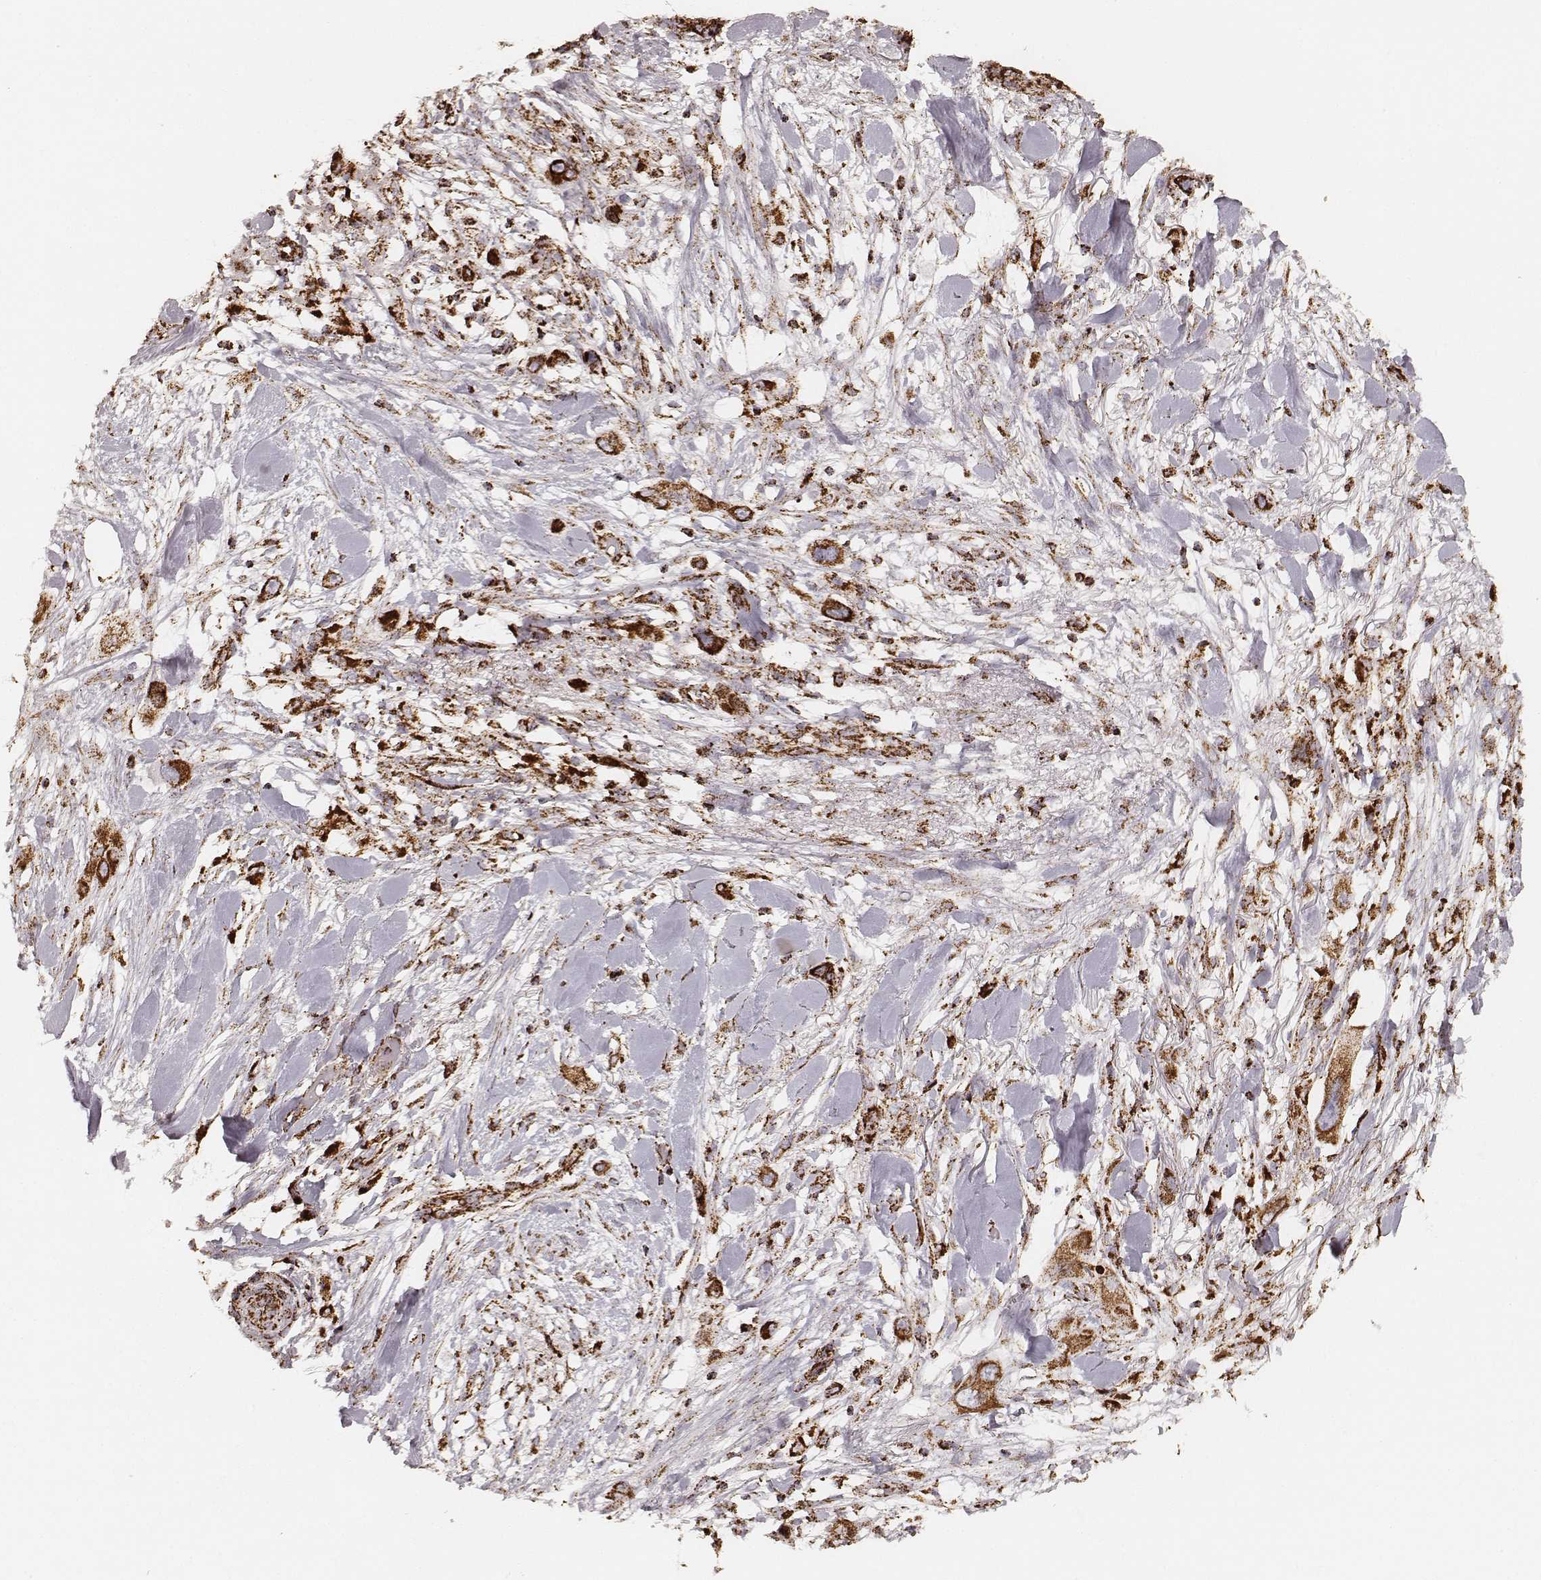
{"staining": {"intensity": "strong", "quantity": ">75%", "location": "cytoplasmic/membranous"}, "tissue": "skin cancer", "cell_type": "Tumor cells", "image_type": "cancer", "snomed": [{"axis": "morphology", "description": "Squamous cell carcinoma, NOS"}, {"axis": "topography", "description": "Skin"}], "caption": "A brown stain labels strong cytoplasmic/membranous expression of a protein in human skin squamous cell carcinoma tumor cells.", "gene": "CS", "patient": {"sex": "male", "age": 79}}